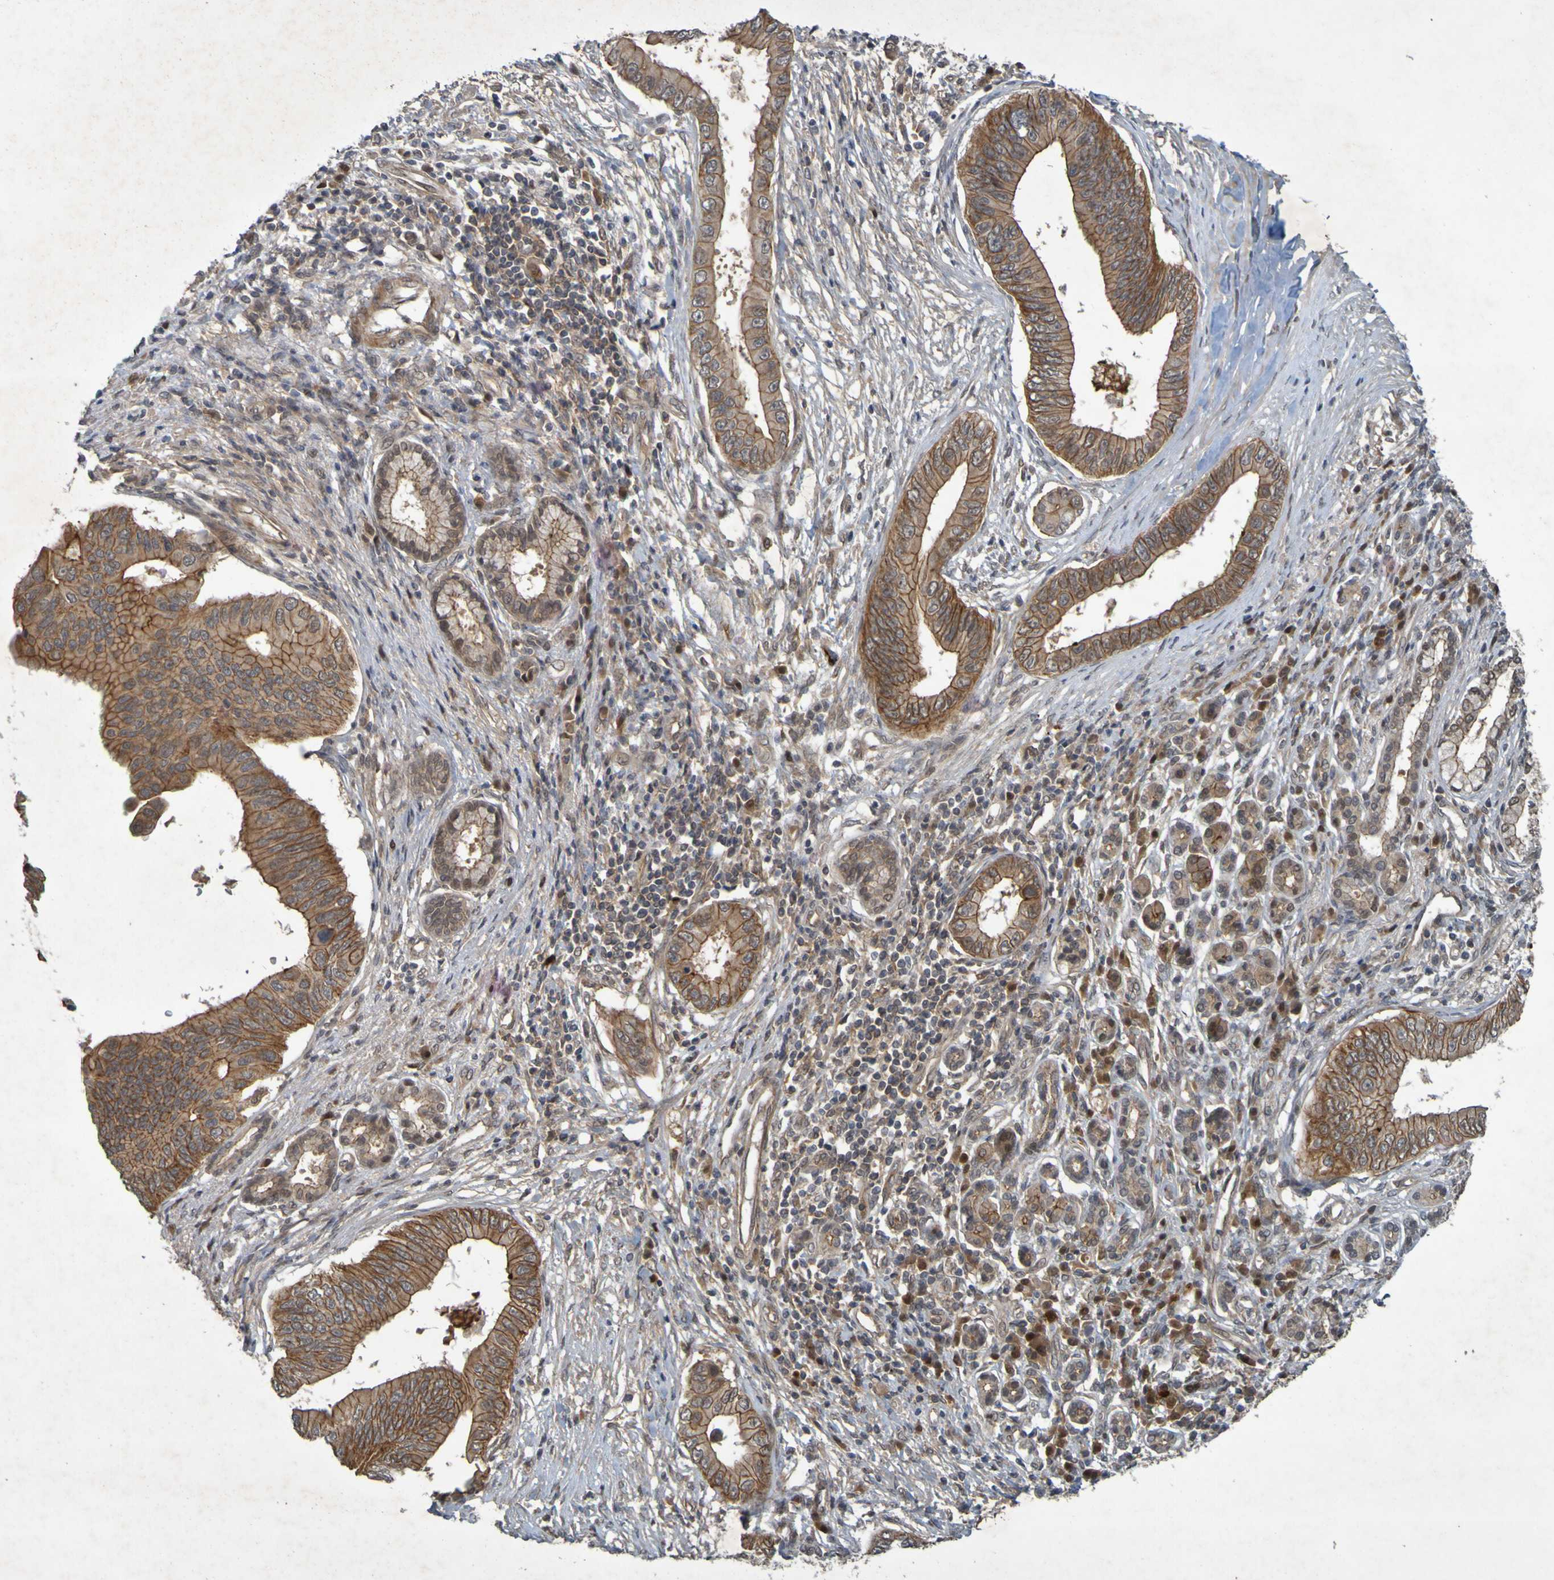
{"staining": {"intensity": "strong", "quantity": ">75%", "location": "cytoplasmic/membranous"}, "tissue": "pancreatic cancer", "cell_type": "Tumor cells", "image_type": "cancer", "snomed": [{"axis": "morphology", "description": "Adenocarcinoma, NOS"}, {"axis": "topography", "description": "Pancreas"}], "caption": "Immunohistochemical staining of pancreatic adenocarcinoma reveals high levels of strong cytoplasmic/membranous expression in about >75% of tumor cells.", "gene": "ARHGEF11", "patient": {"sex": "male", "age": 77}}